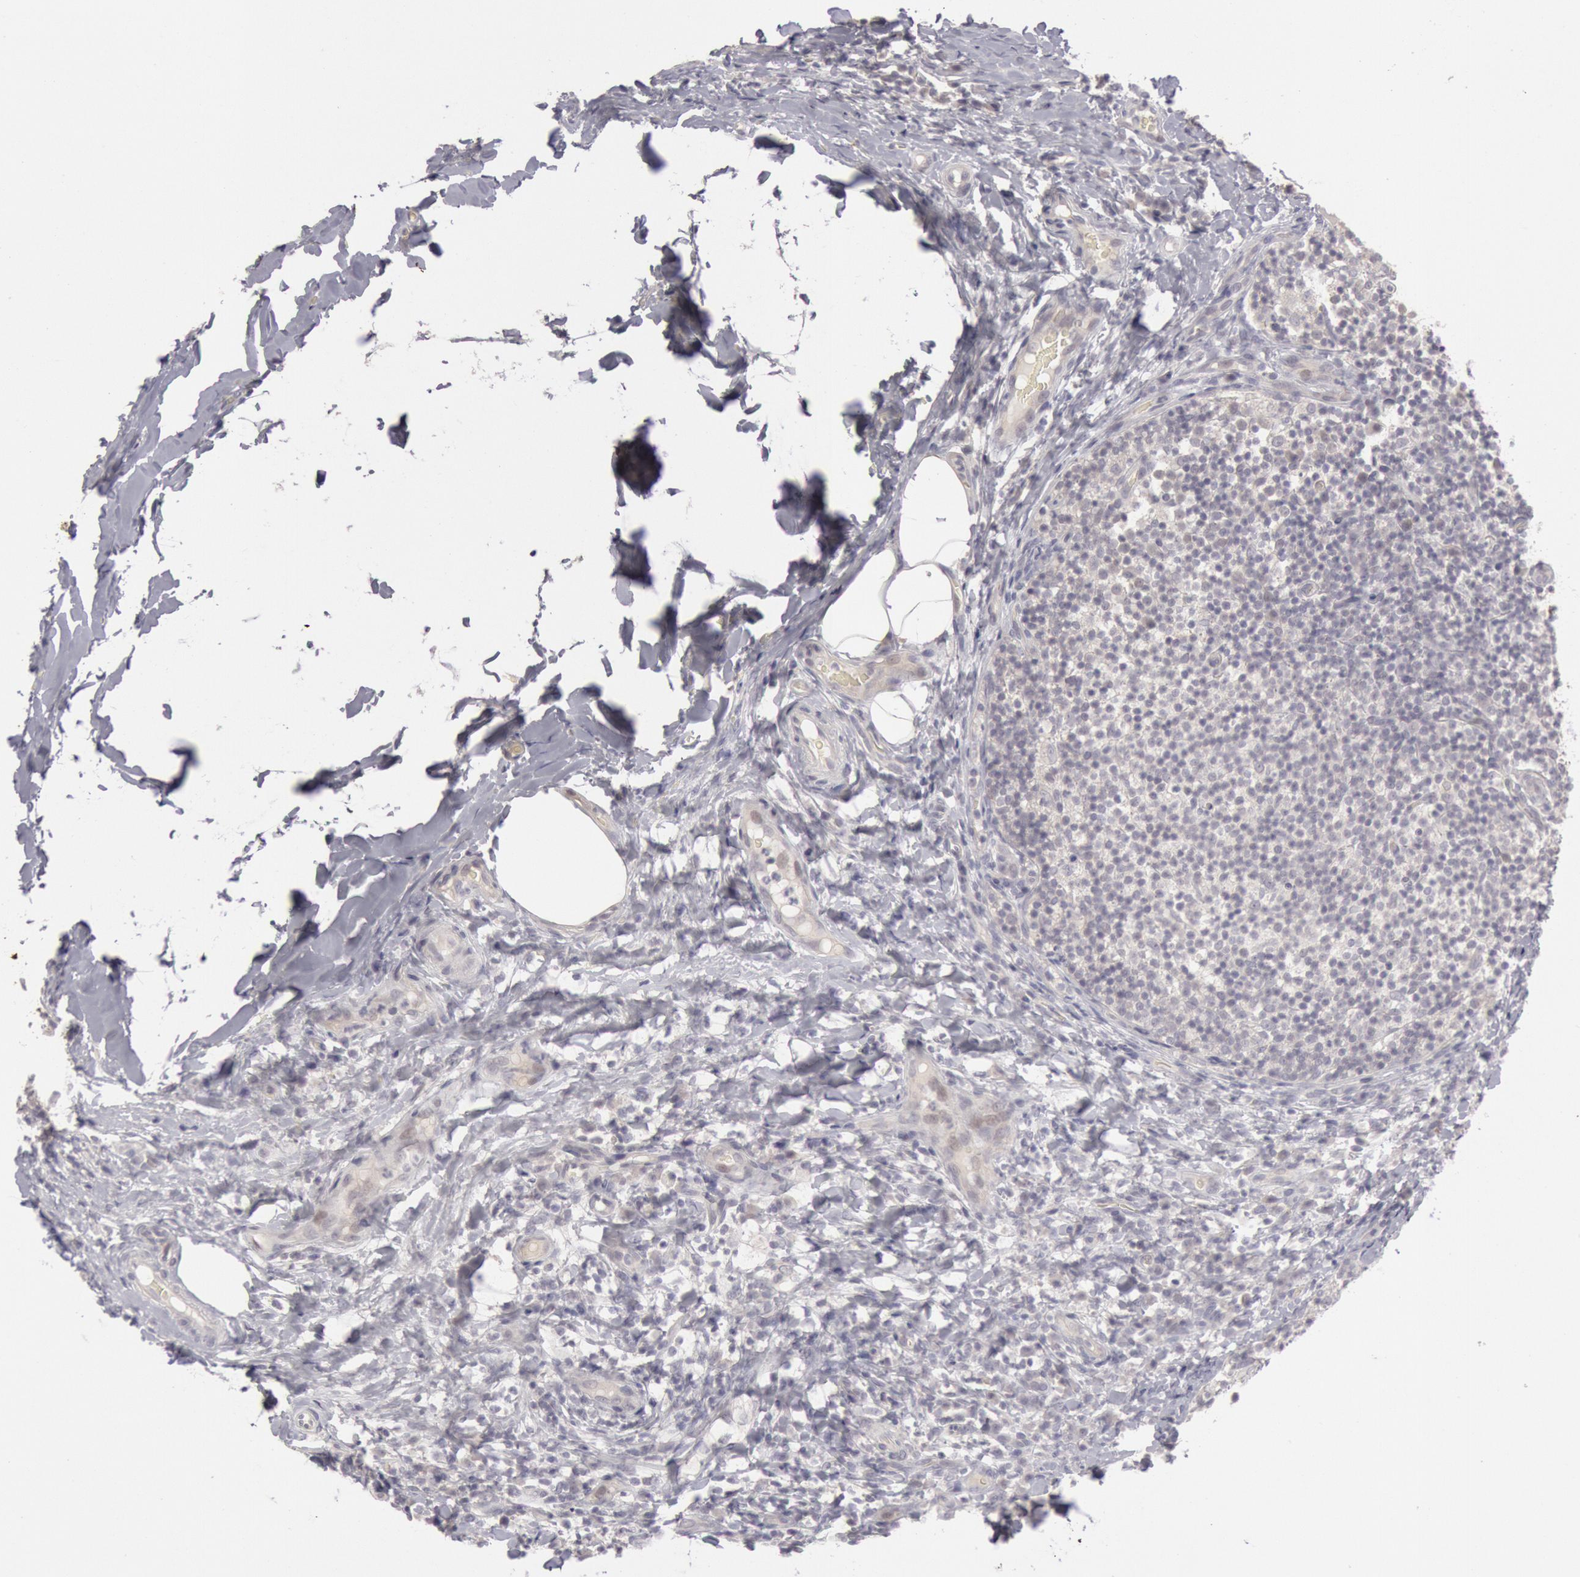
{"staining": {"intensity": "negative", "quantity": "none", "location": "none"}, "tissue": "lymph node", "cell_type": "Germinal center cells", "image_type": "normal", "snomed": [{"axis": "morphology", "description": "Normal tissue, NOS"}, {"axis": "morphology", "description": "Inflammation, NOS"}, {"axis": "topography", "description": "Lymph node"}], "caption": "Protein analysis of normal lymph node reveals no significant staining in germinal center cells. (Stains: DAB immunohistochemistry (IHC) with hematoxylin counter stain, Microscopy: brightfield microscopy at high magnification).", "gene": "JOSD1", "patient": {"sex": "male", "age": 46}}